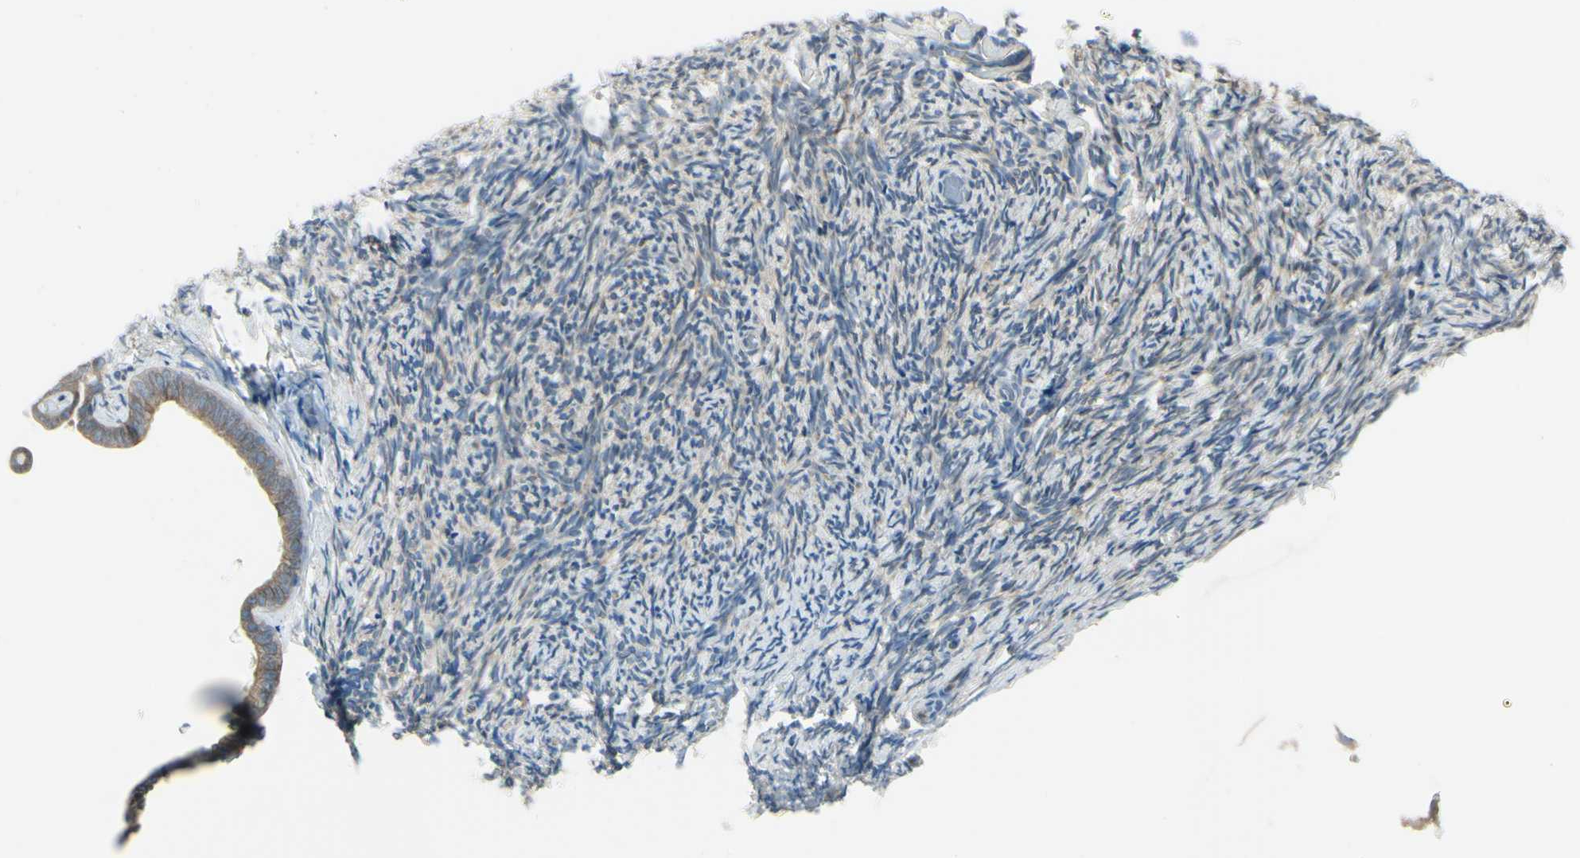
{"staining": {"intensity": "weak", "quantity": ">75%", "location": "cytoplasmic/membranous"}, "tissue": "ovary", "cell_type": "Follicle cells", "image_type": "normal", "snomed": [{"axis": "morphology", "description": "Normal tissue, NOS"}, {"axis": "topography", "description": "Ovary"}], "caption": "This micrograph exhibits immunohistochemistry (IHC) staining of normal ovary, with low weak cytoplasmic/membranous expression in about >75% of follicle cells.", "gene": "SELENOS", "patient": {"sex": "female", "age": 60}}